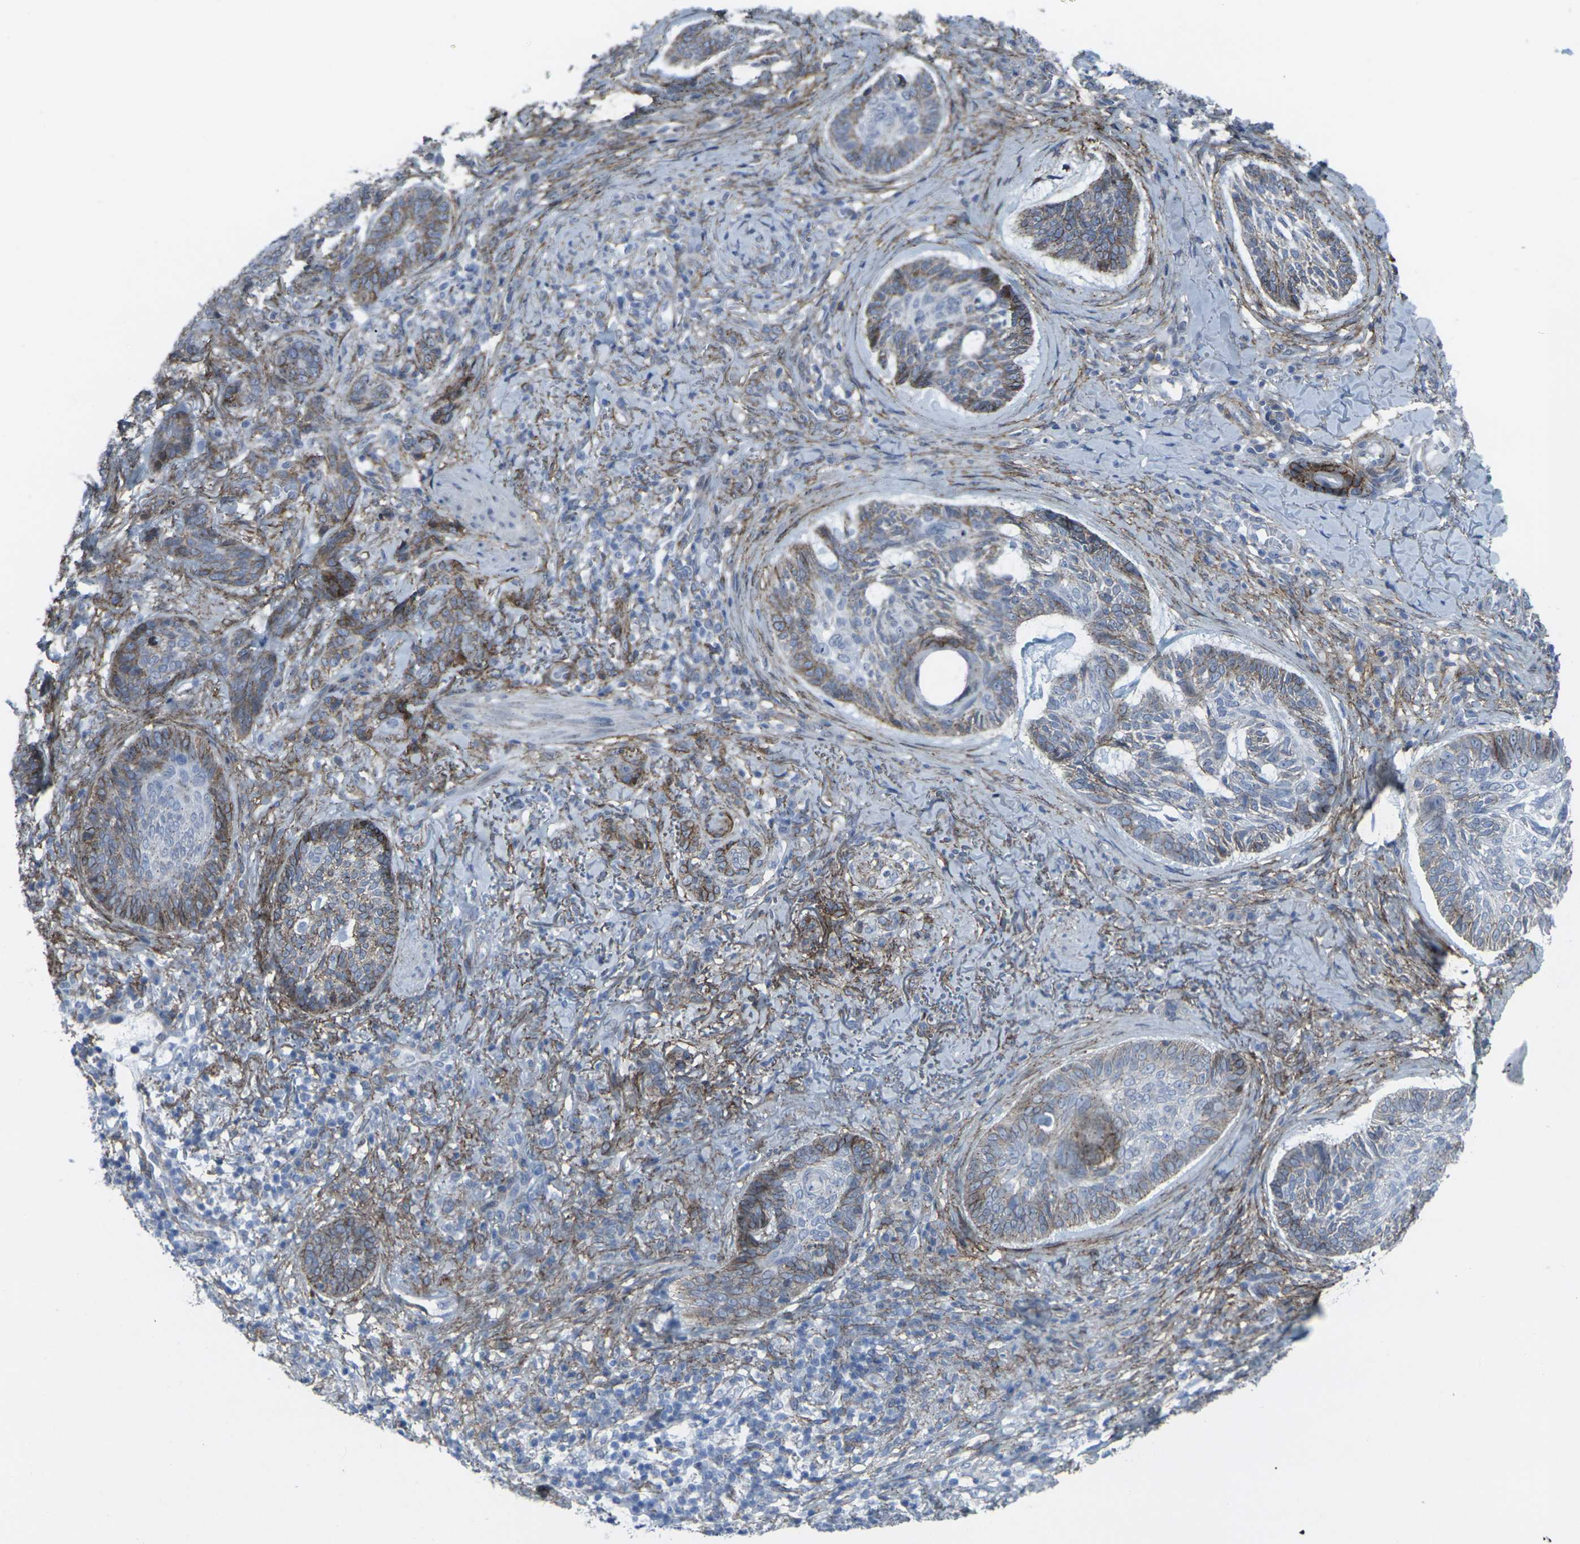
{"staining": {"intensity": "moderate", "quantity": "25%-75%", "location": "cytoplasmic/membranous"}, "tissue": "skin cancer", "cell_type": "Tumor cells", "image_type": "cancer", "snomed": [{"axis": "morphology", "description": "Basal cell carcinoma"}, {"axis": "topography", "description": "Skin"}], "caption": "Human skin cancer stained with a protein marker reveals moderate staining in tumor cells.", "gene": "CDH11", "patient": {"sex": "male", "age": 43}}